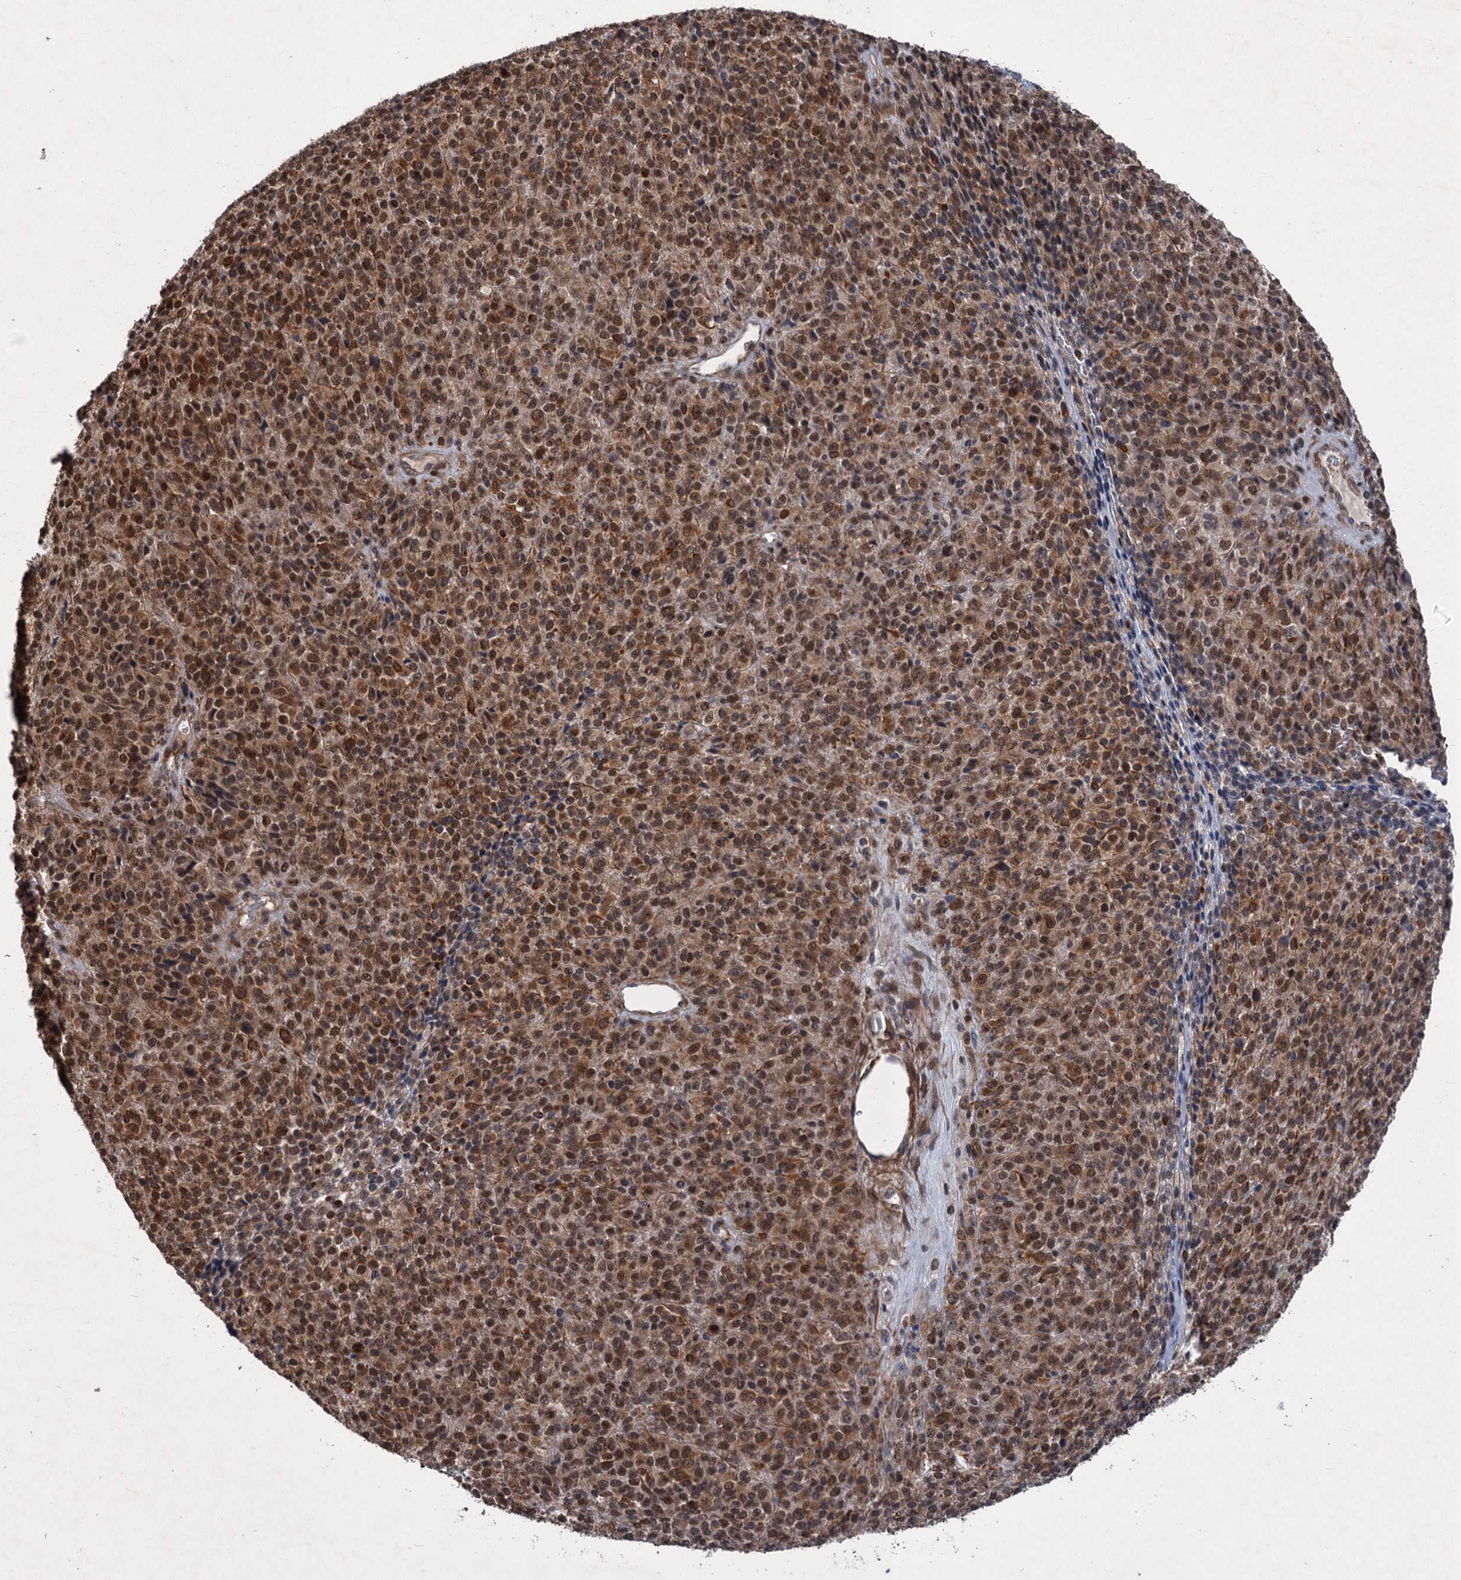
{"staining": {"intensity": "moderate", "quantity": ">75%", "location": "cytoplasmic/membranous,nuclear"}, "tissue": "melanoma", "cell_type": "Tumor cells", "image_type": "cancer", "snomed": [{"axis": "morphology", "description": "Malignant melanoma, Metastatic site"}, {"axis": "topography", "description": "Brain"}], "caption": "Melanoma tissue exhibits moderate cytoplasmic/membranous and nuclear expression in approximately >75% of tumor cells", "gene": "TTC31", "patient": {"sex": "female", "age": 56}}